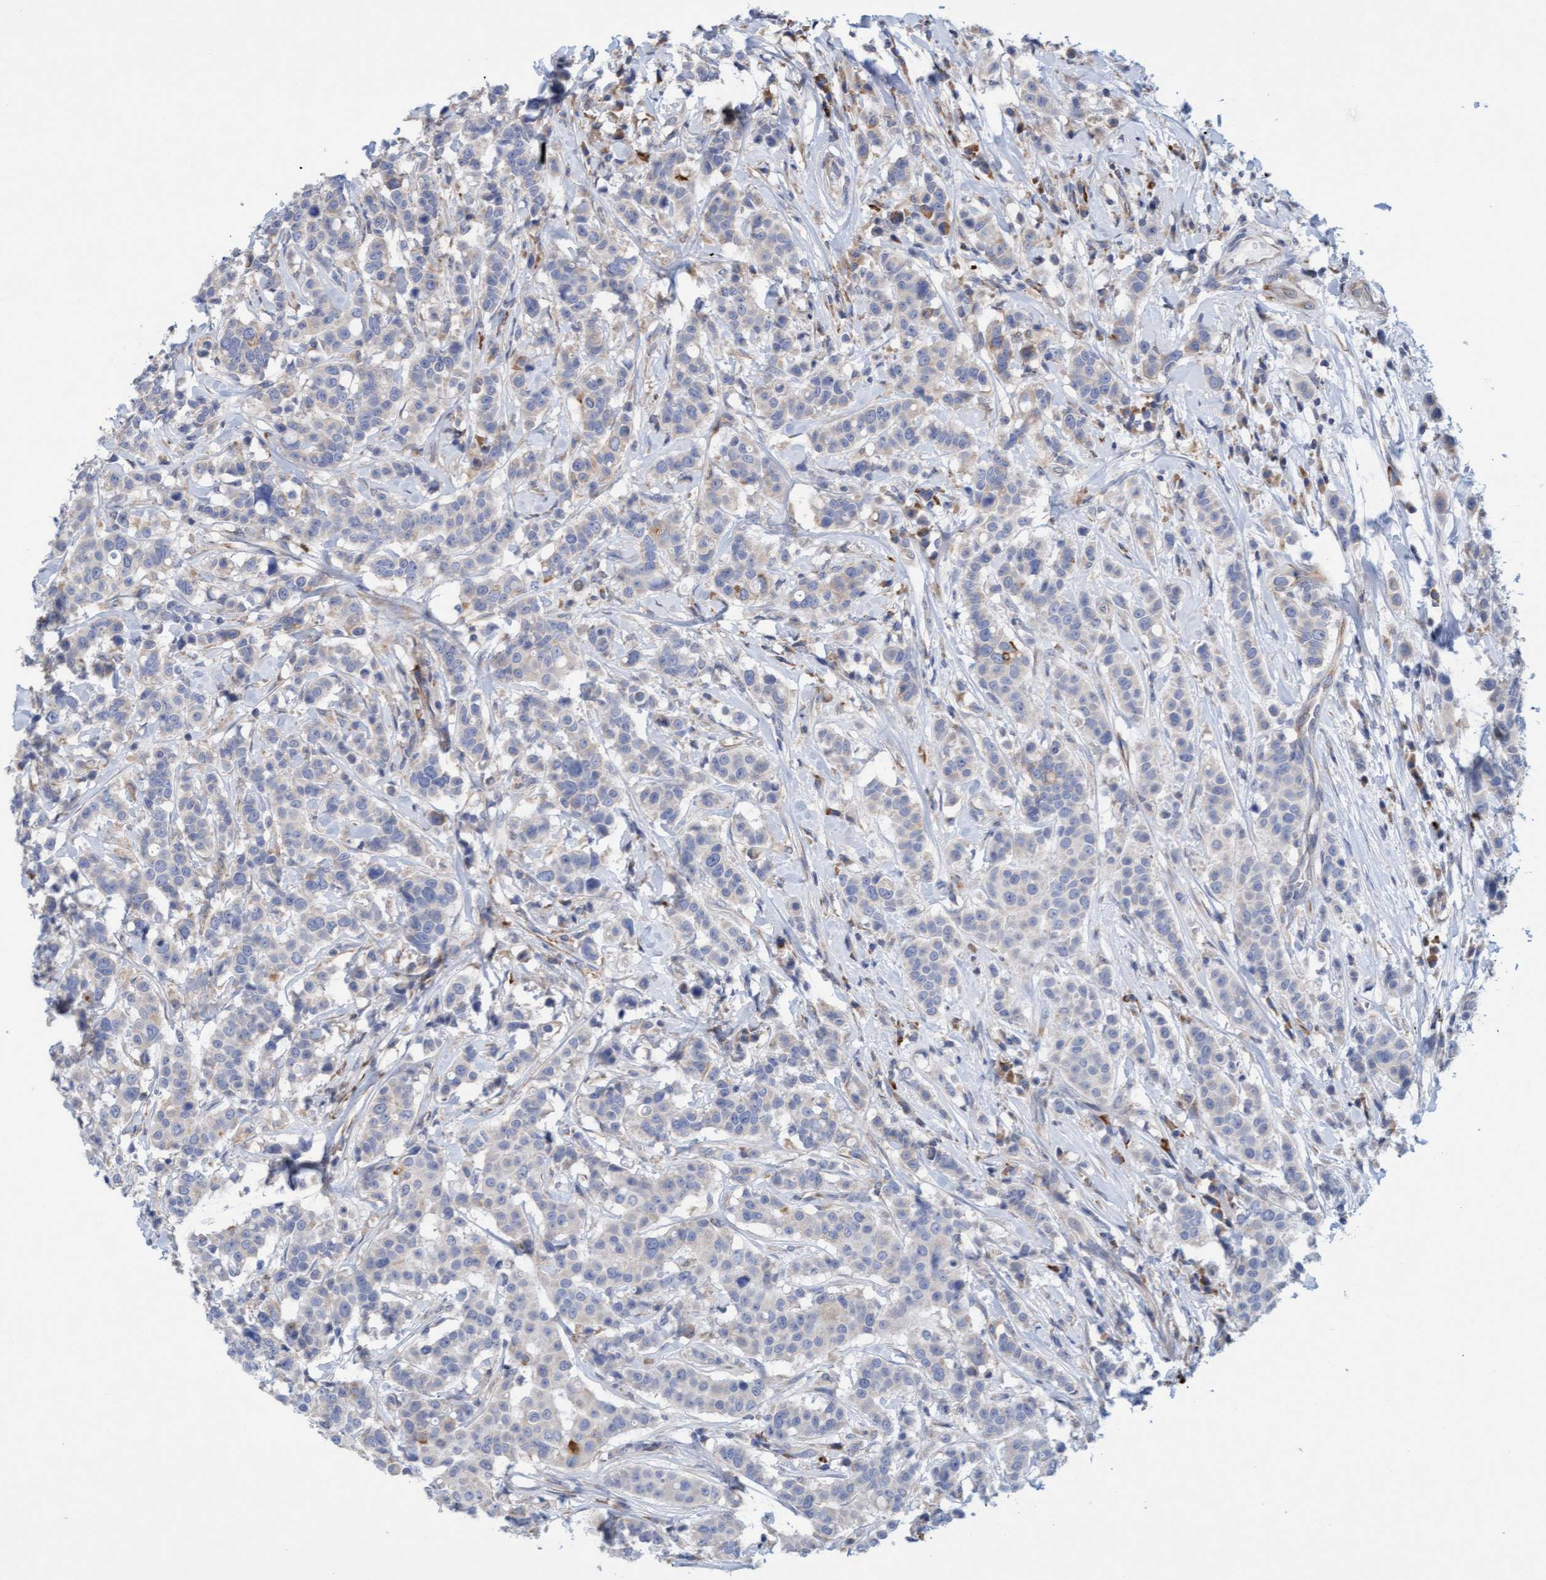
{"staining": {"intensity": "negative", "quantity": "none", "location": "none"}, "tissue": "breast cancer", "cell_type": "Tumor cells", "image_type": "cancer", "snomed": [{"axis": "morphology", "description": "Duct carcinoma"}, {"axis": "topography", "description": "Breast"}], "caption": "Immunohistochemical staining of human breast infiltrating ductal carcinoma shows no significant positivity in tumor cells. (Stains: DAB IHC with hematoxylin counter stain, Microscopy: brightfield microscopy at high magnification).", "gene": "SLC28A3", "patient": {"sex": "female", "age": 27}}